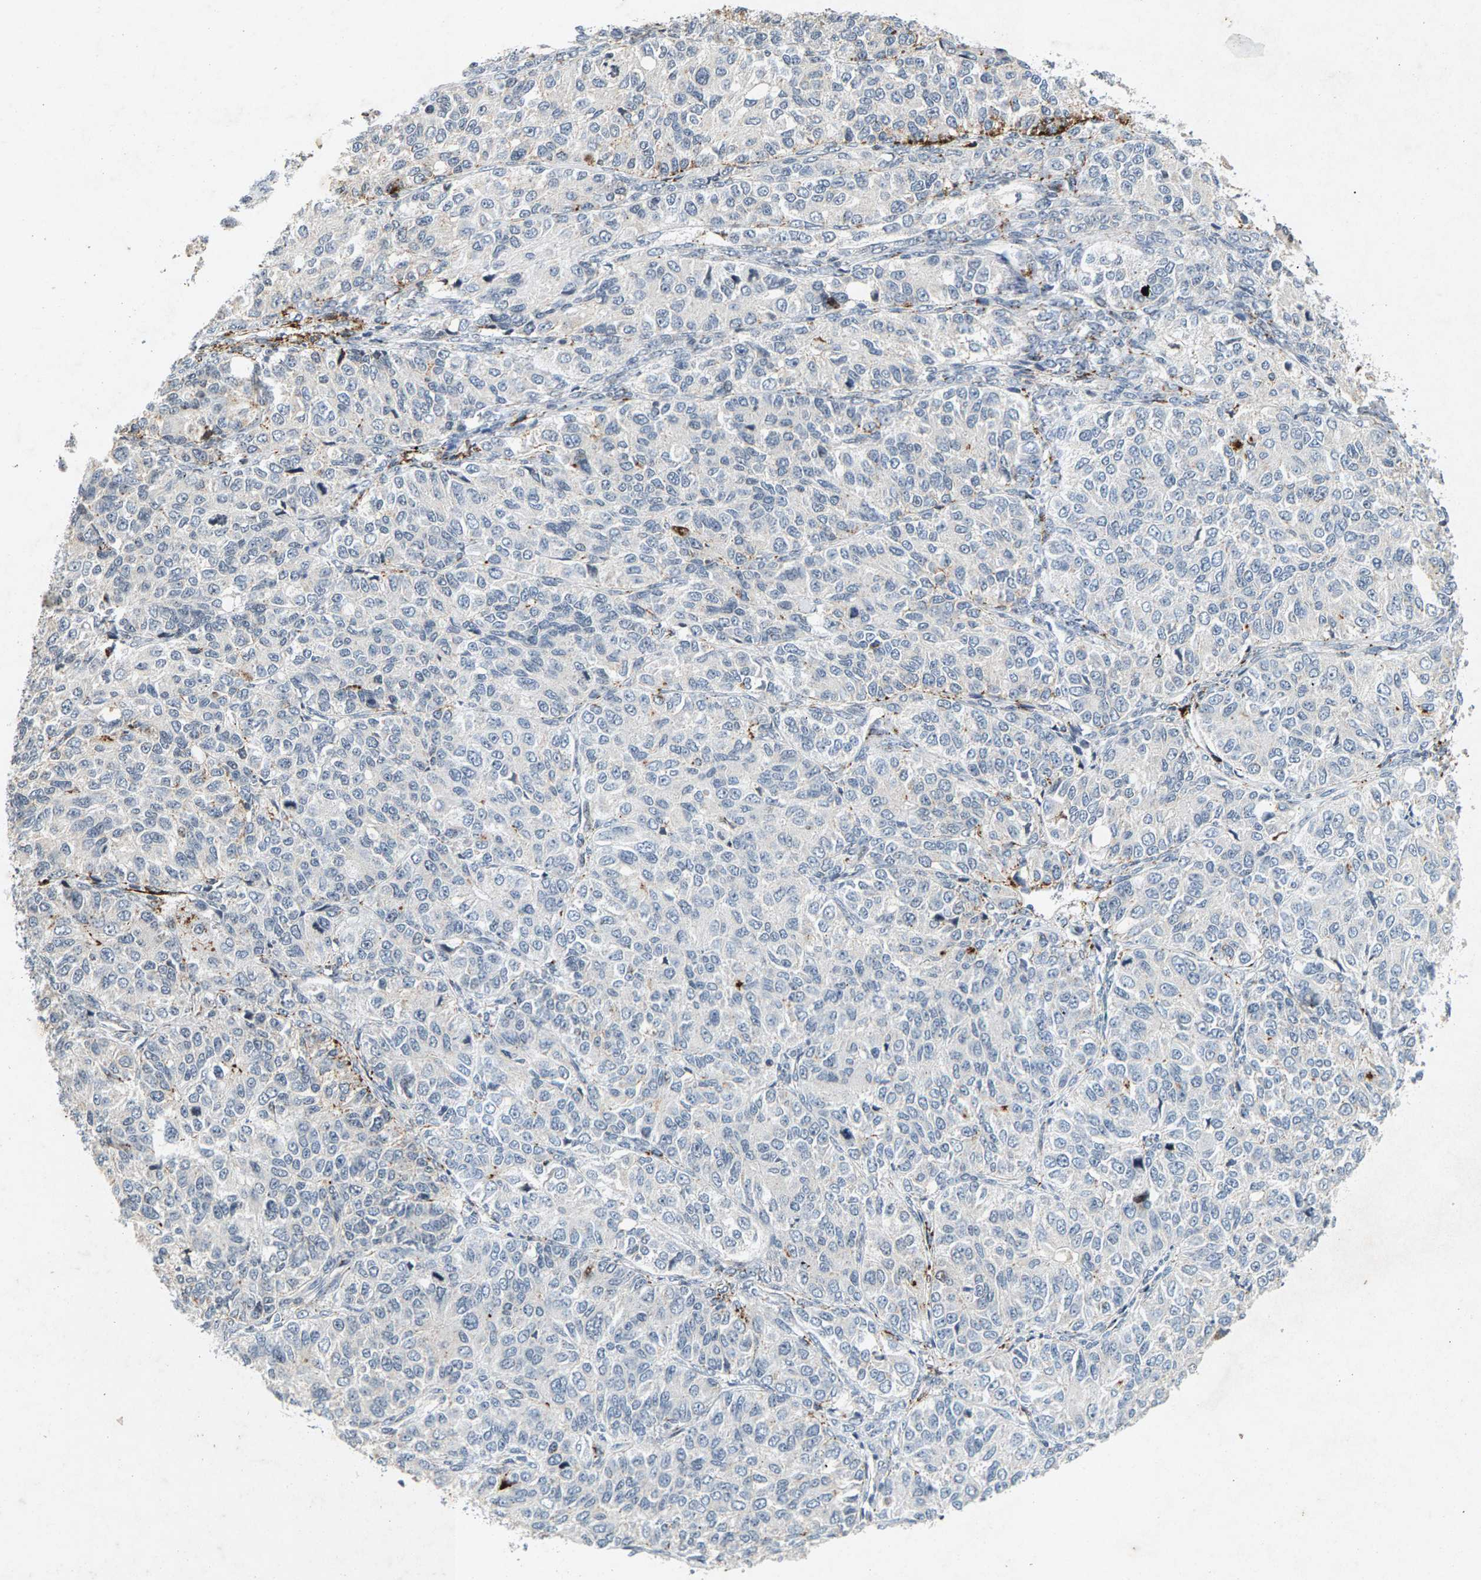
{"staining": {"intensity": "strong", "quantity": "<25%", "location": "cytoplasmic/membranous"}, "tissue": "ovarian cancer", "cell_type": "Tumor cells", "image_type": "cancer", "snomed": [{"axis": "morphology", "description": "Carcinoma, endometroid"}, {"axis": "topography", "description": "Ovary"}], "caption": "Immunohistochemistry (IHC) of human endometroid carcinoma (ovarian) shows medium levels of strong cytoplasmic/membranous staining in approximately <25% of tumor cells.", "gene": "ZPR1", "patient": {"sex": "female", "age": 51}}